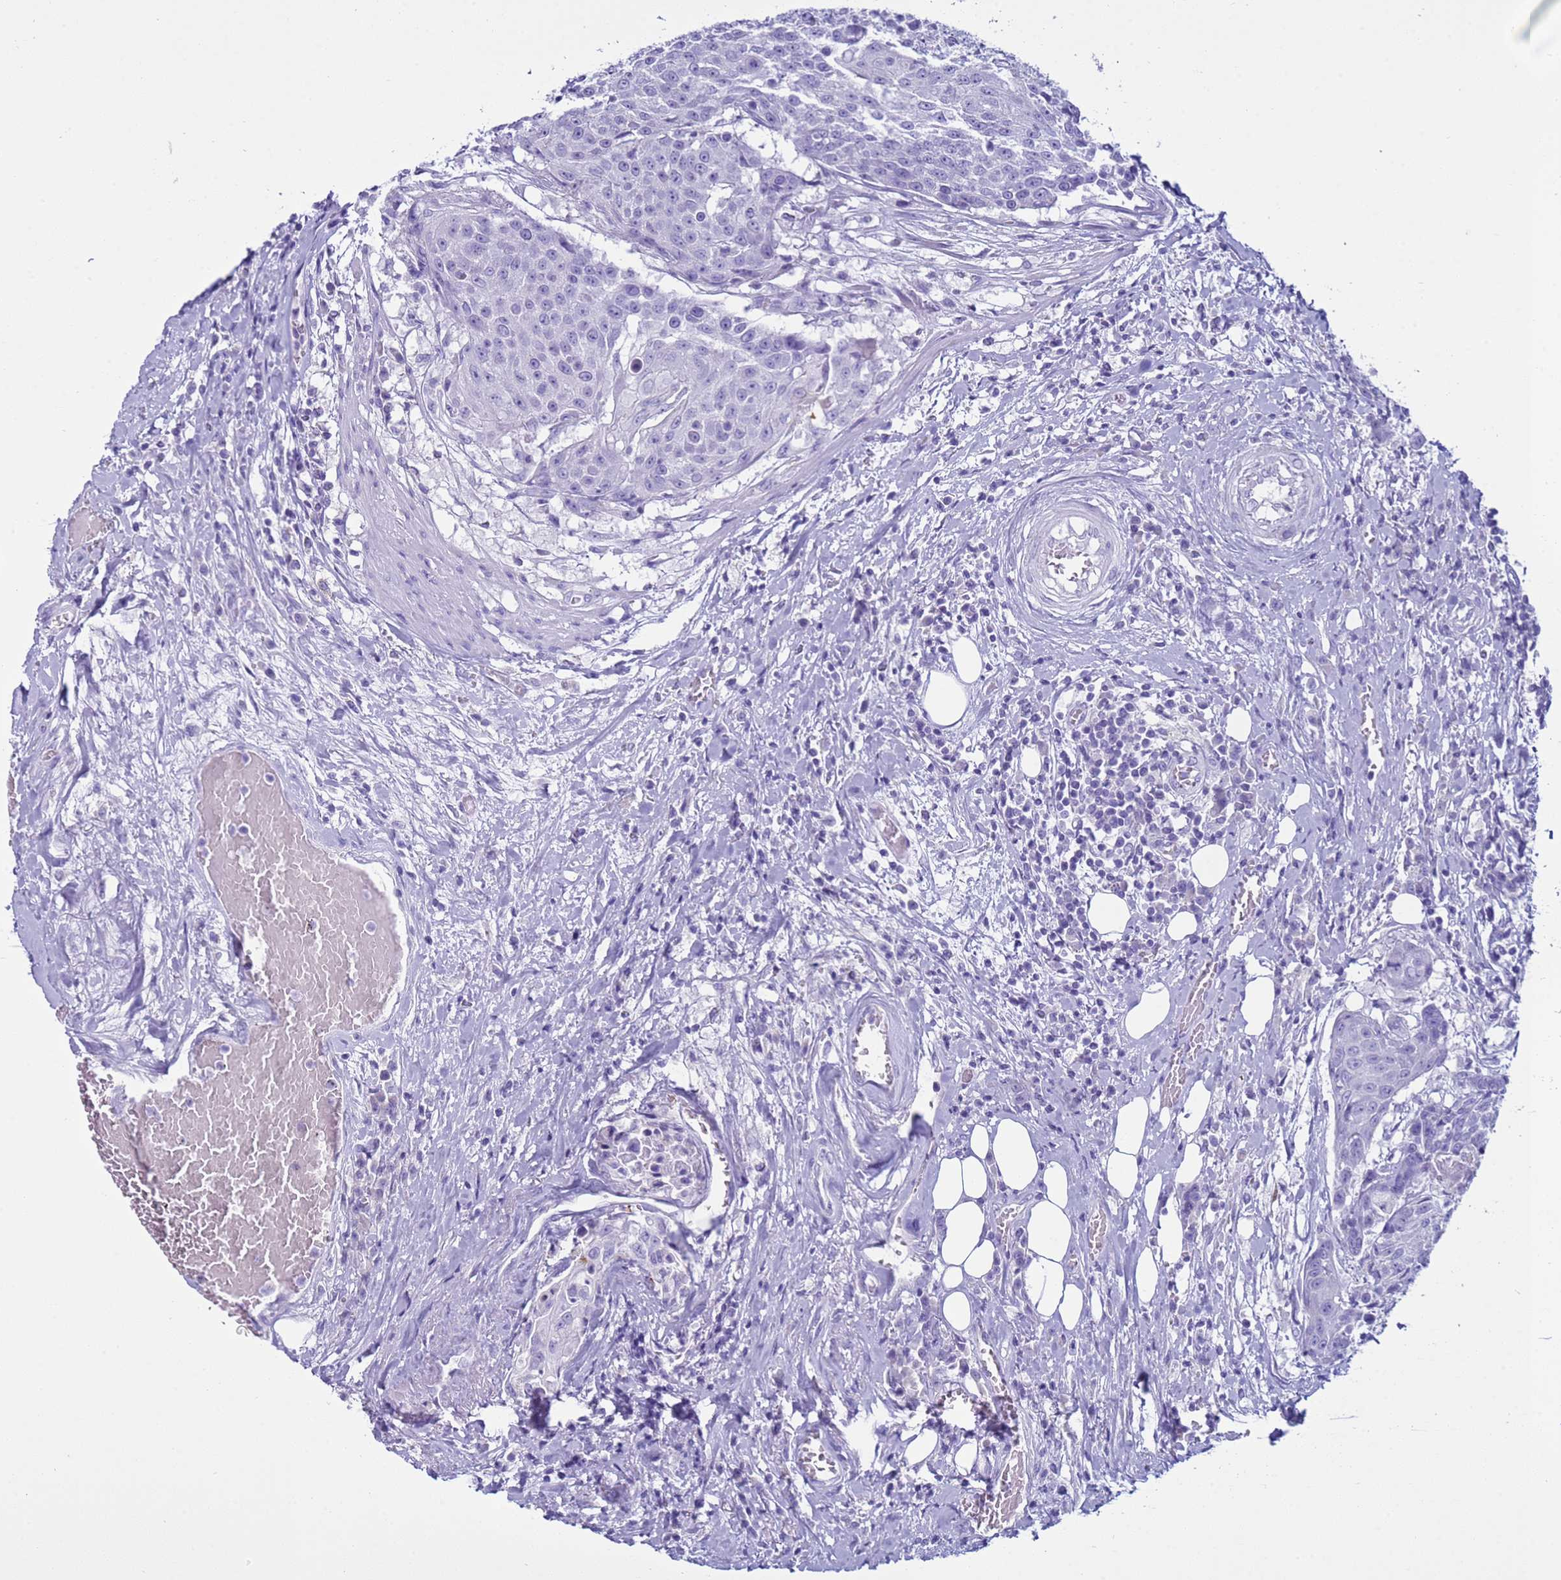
{"staining": {"intensity": "negative", "quantity": "none", "location": "none"}, "tissue": "urothelial cancer", "cell_type": "Tumor cells", "image_type": "cancer", "snomed": [{"axis": "morphology", "description": "Urothelial carcinoma, High grade"}, {"axis": "topography", "description": "Urinary bladder"}], "caption": "Immunohistochemistry of human urothelial carcinoma (high-grade) exhibits no expression in tumor cells. (Stains: DAB (3,3'-diaminobenzidine) IHC with hematoxylin counter stain, Microscopy: brightfield microscopy at high magnification).", "gene": "CST4", "patient": {"sex": "female", "age": 63}}